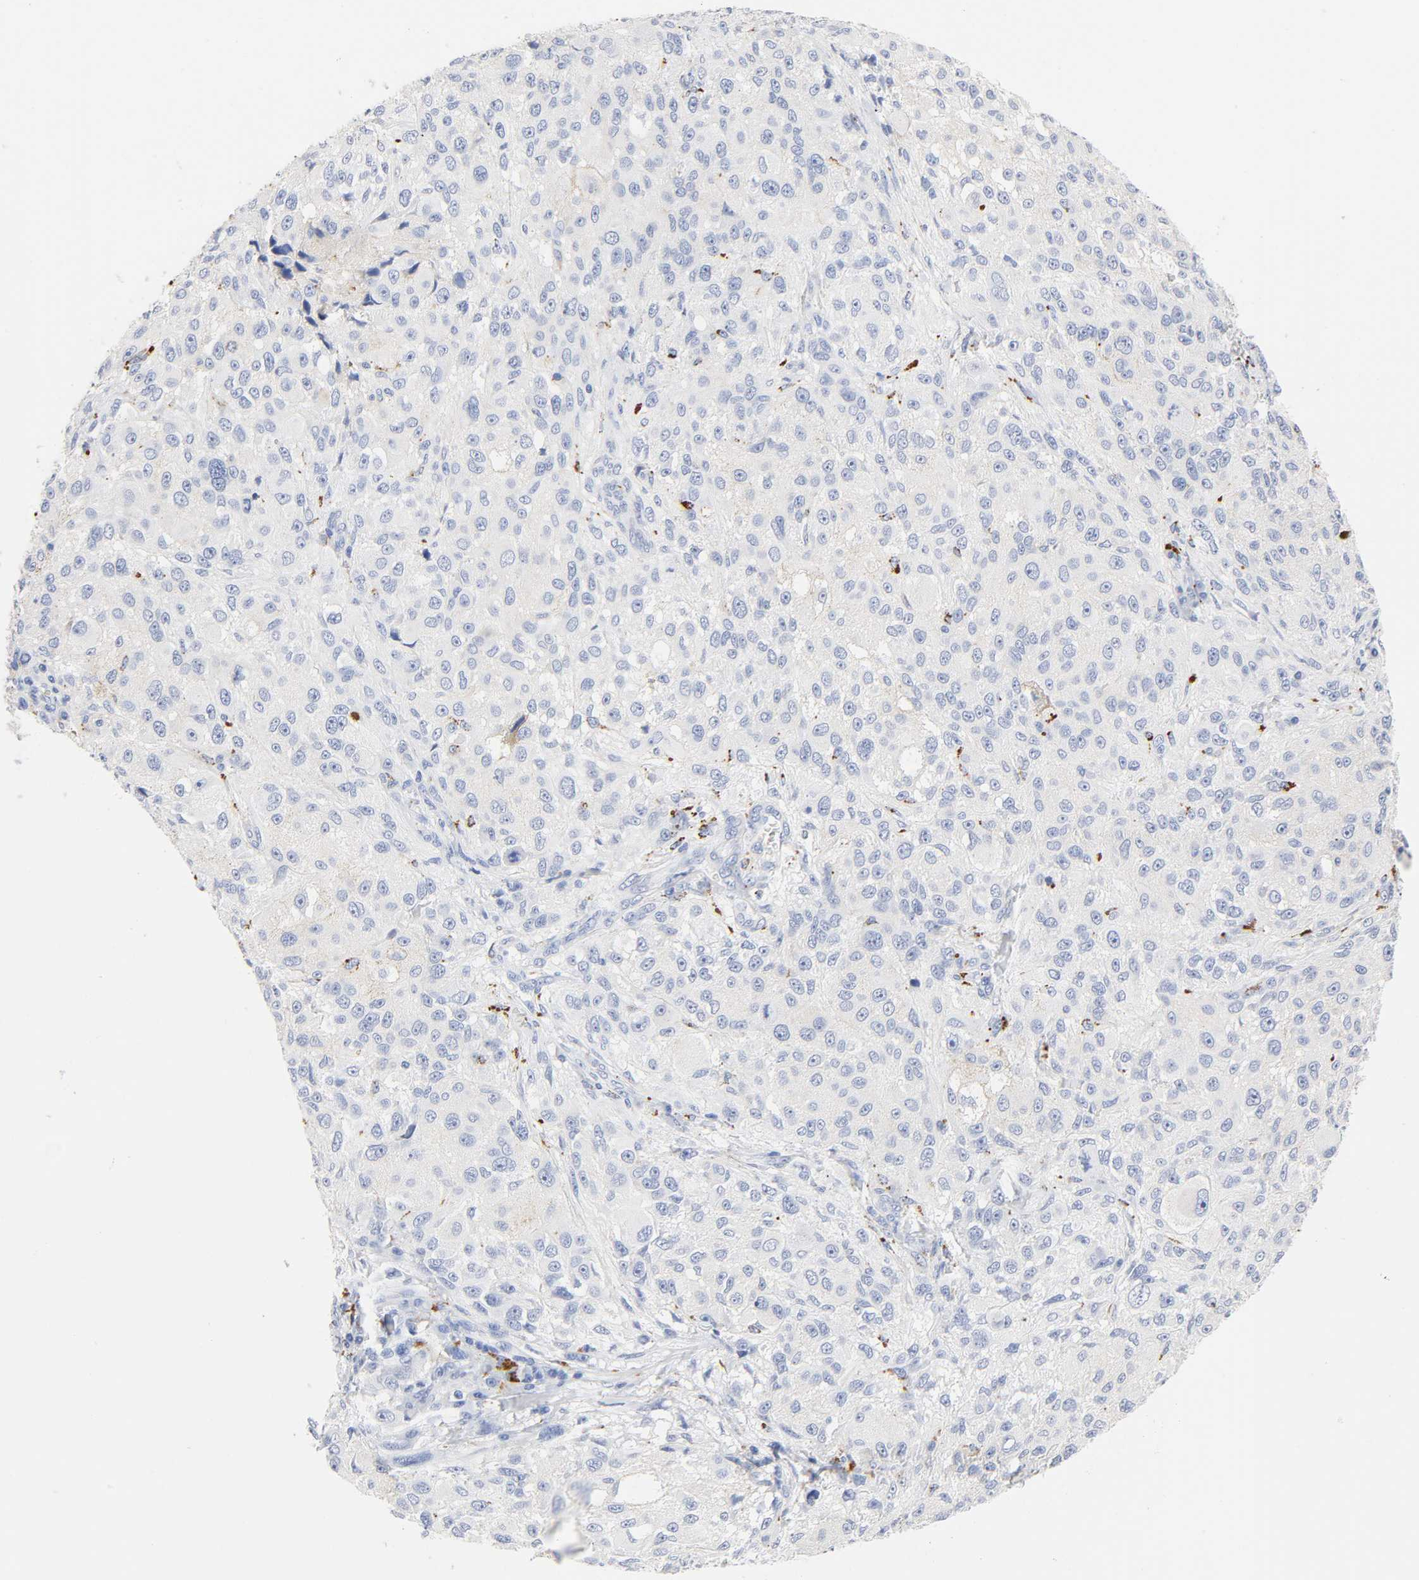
{"staining": {"intensity": "negative", "quantity": "none", "location": "none"}, "tissue": "melanoma", "cell_type": "Tumor cells", "image_type": "cancer", "snomed": [{"axis": "morphology", "description": "Necrosis, NOS"}, {"axis": "morphology", "description": "Malignant melanoma, NOS"}, {"axis": "topography", "description": "Skin"}], "caption": "Tumor cells are negative for brown protein staining in melanoma.", "gene": "PLP1", "patient": {"sex": "female", "age": 87}}